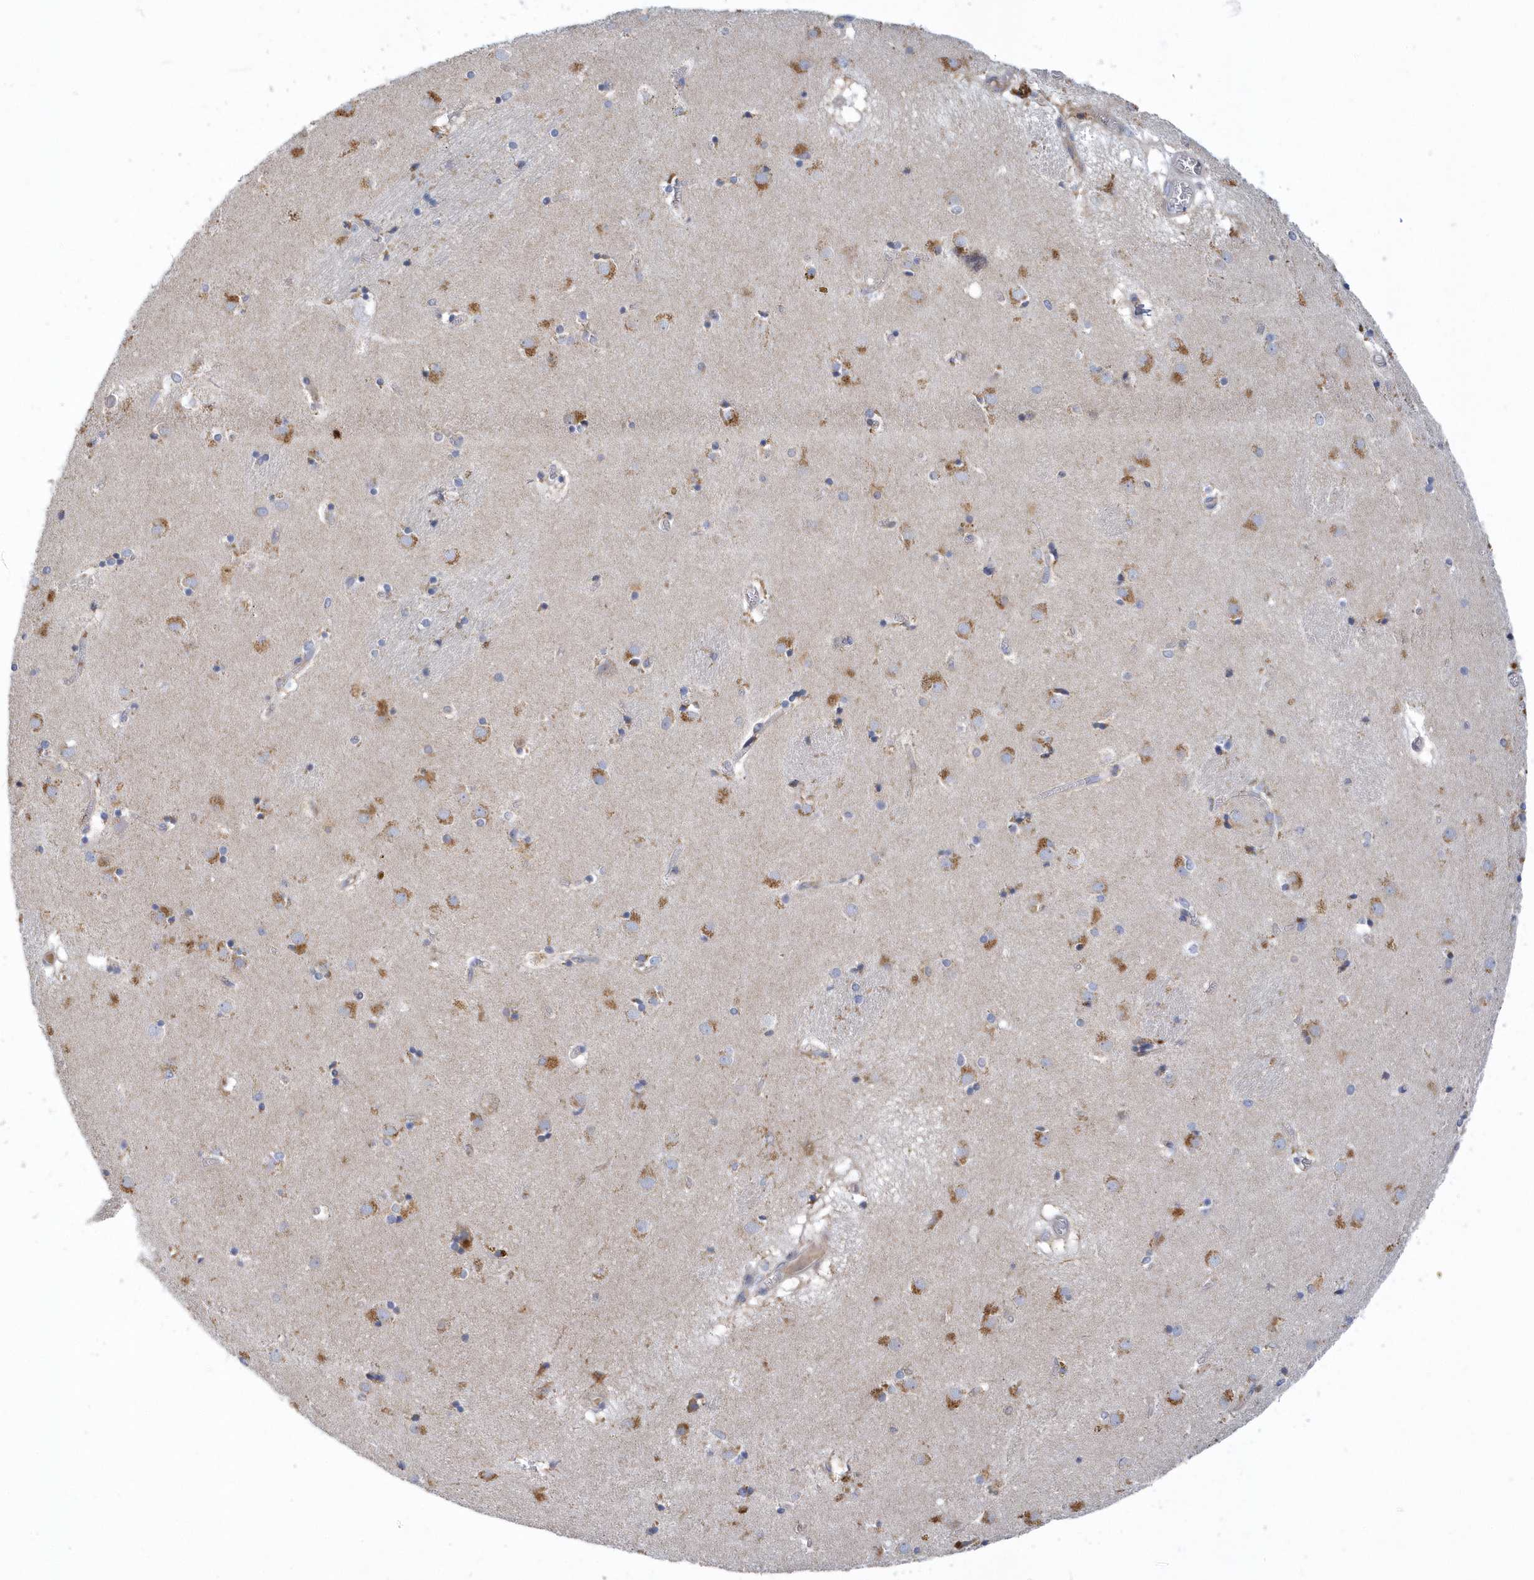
{"staining": {"intensity": "moderate", "quantity": "<25%", "location": "cytoplasmic/membranous"}, "tissue": "caudate", "cell_type": "Glial cells", "image_type": "normal", "snomed": [{"axis": "morphology", "description": "Normal tissue, NOS"}, {"axis": "topography", "description": "Lateral ventricle wall"}], "caption": "This histopathology image reveals IHC staining of unremarkable caudate, with low moderate cytoplasmic/membranous positivity in about <25% of glial cells.", "gene": "VWA5B2", "patient": {"sex": "male", "age": 70}}